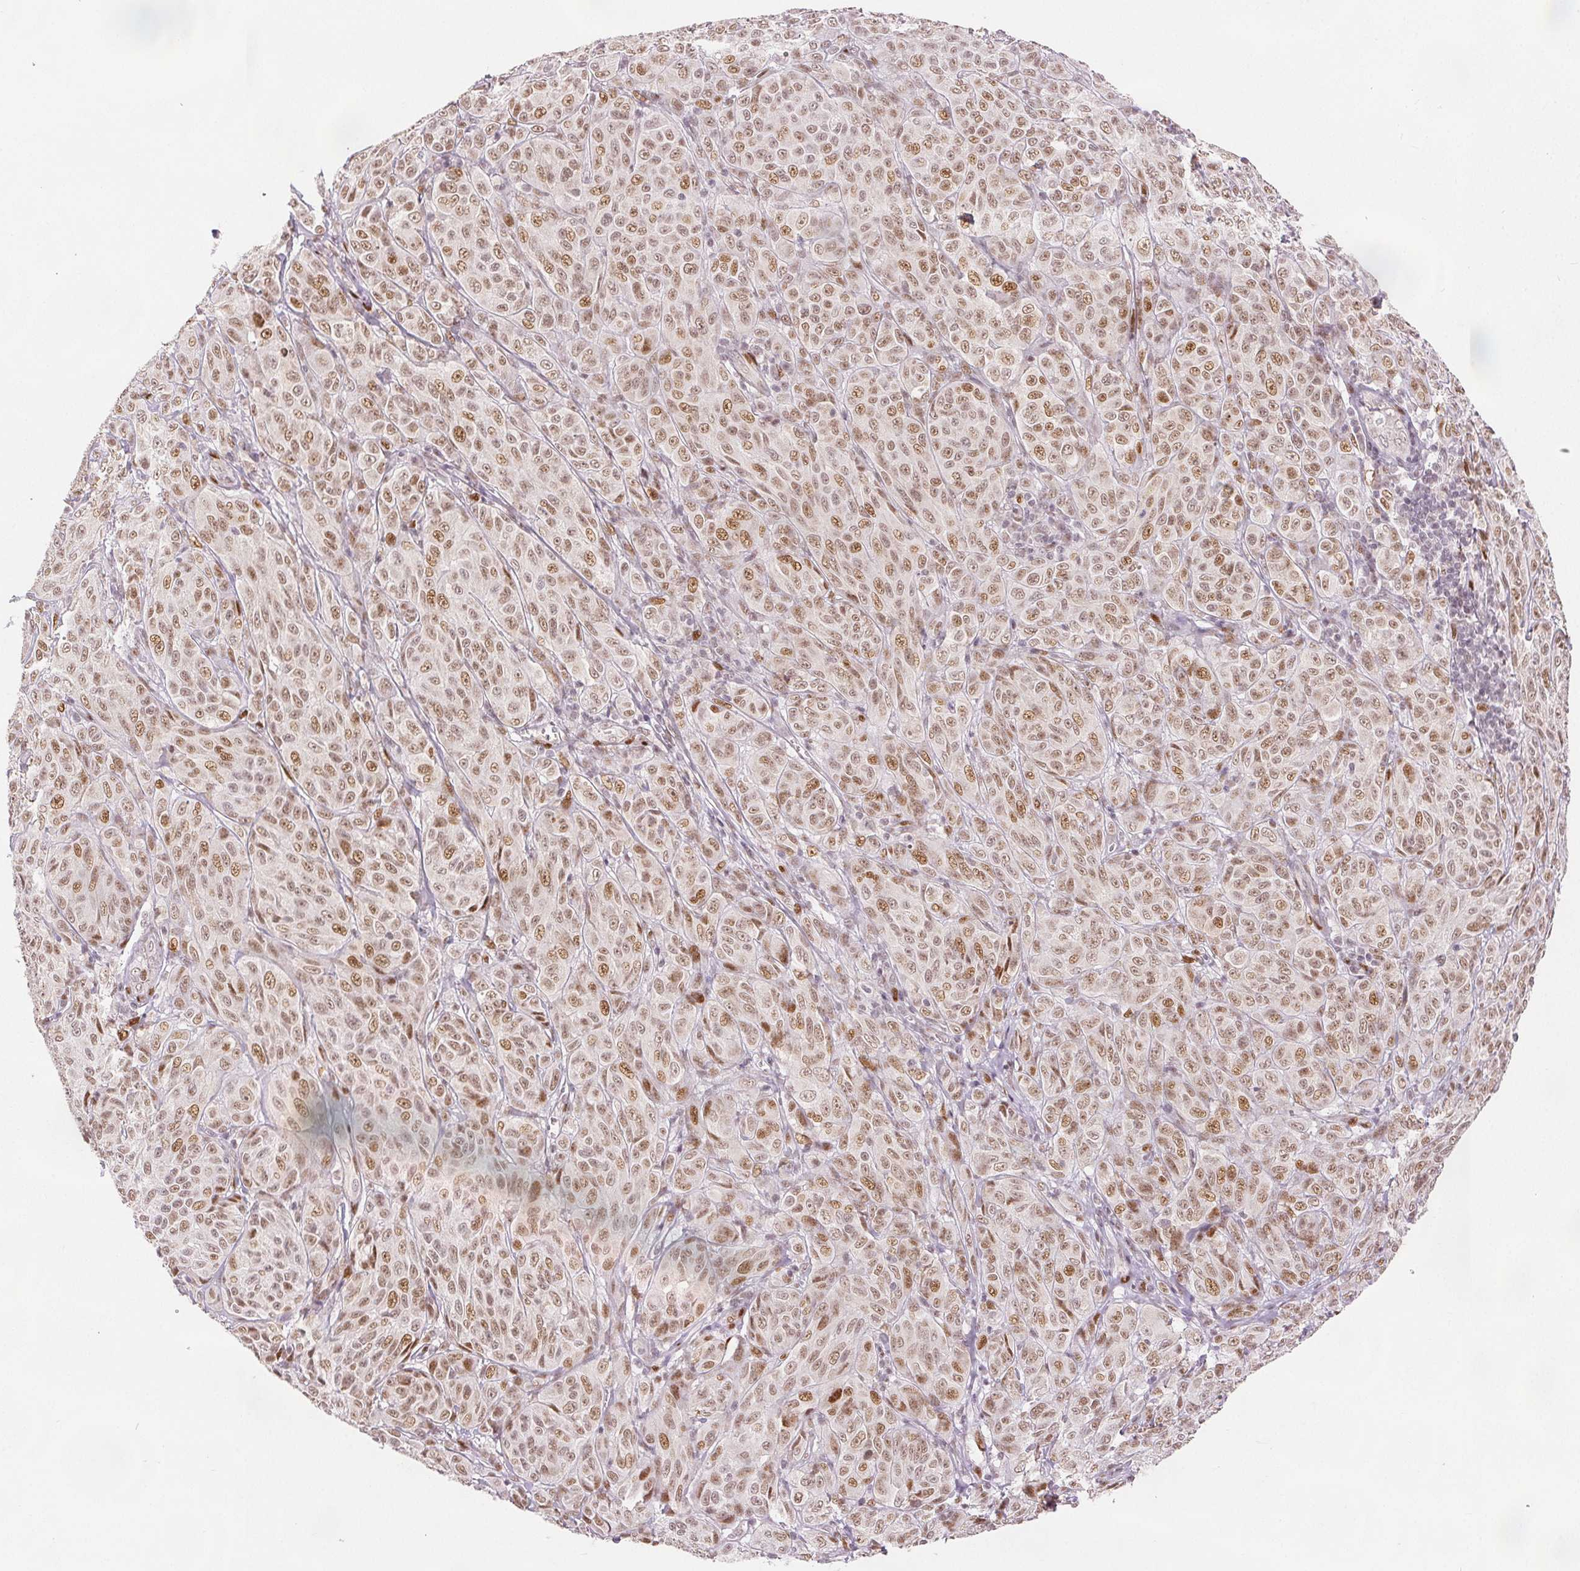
{"staining": {"intensity": "moderate", "quantity": ">75%", "location": "nuclear"}, "tissue": "melanoma", "cell_type": "Tumor cells", "image_type": "cancer", "snomed": [{"axis": "morphology", "description": "Malignant melanoma, NOS"}, {"axis": "topography", "description": "Skin"}], "caption": "Moderate nuclear protein expression is appreciated in about >75% of tumor cells in malignant melanoma.", "gene": "ZNF703", "patient": {"sex": "male", "age": 89}}